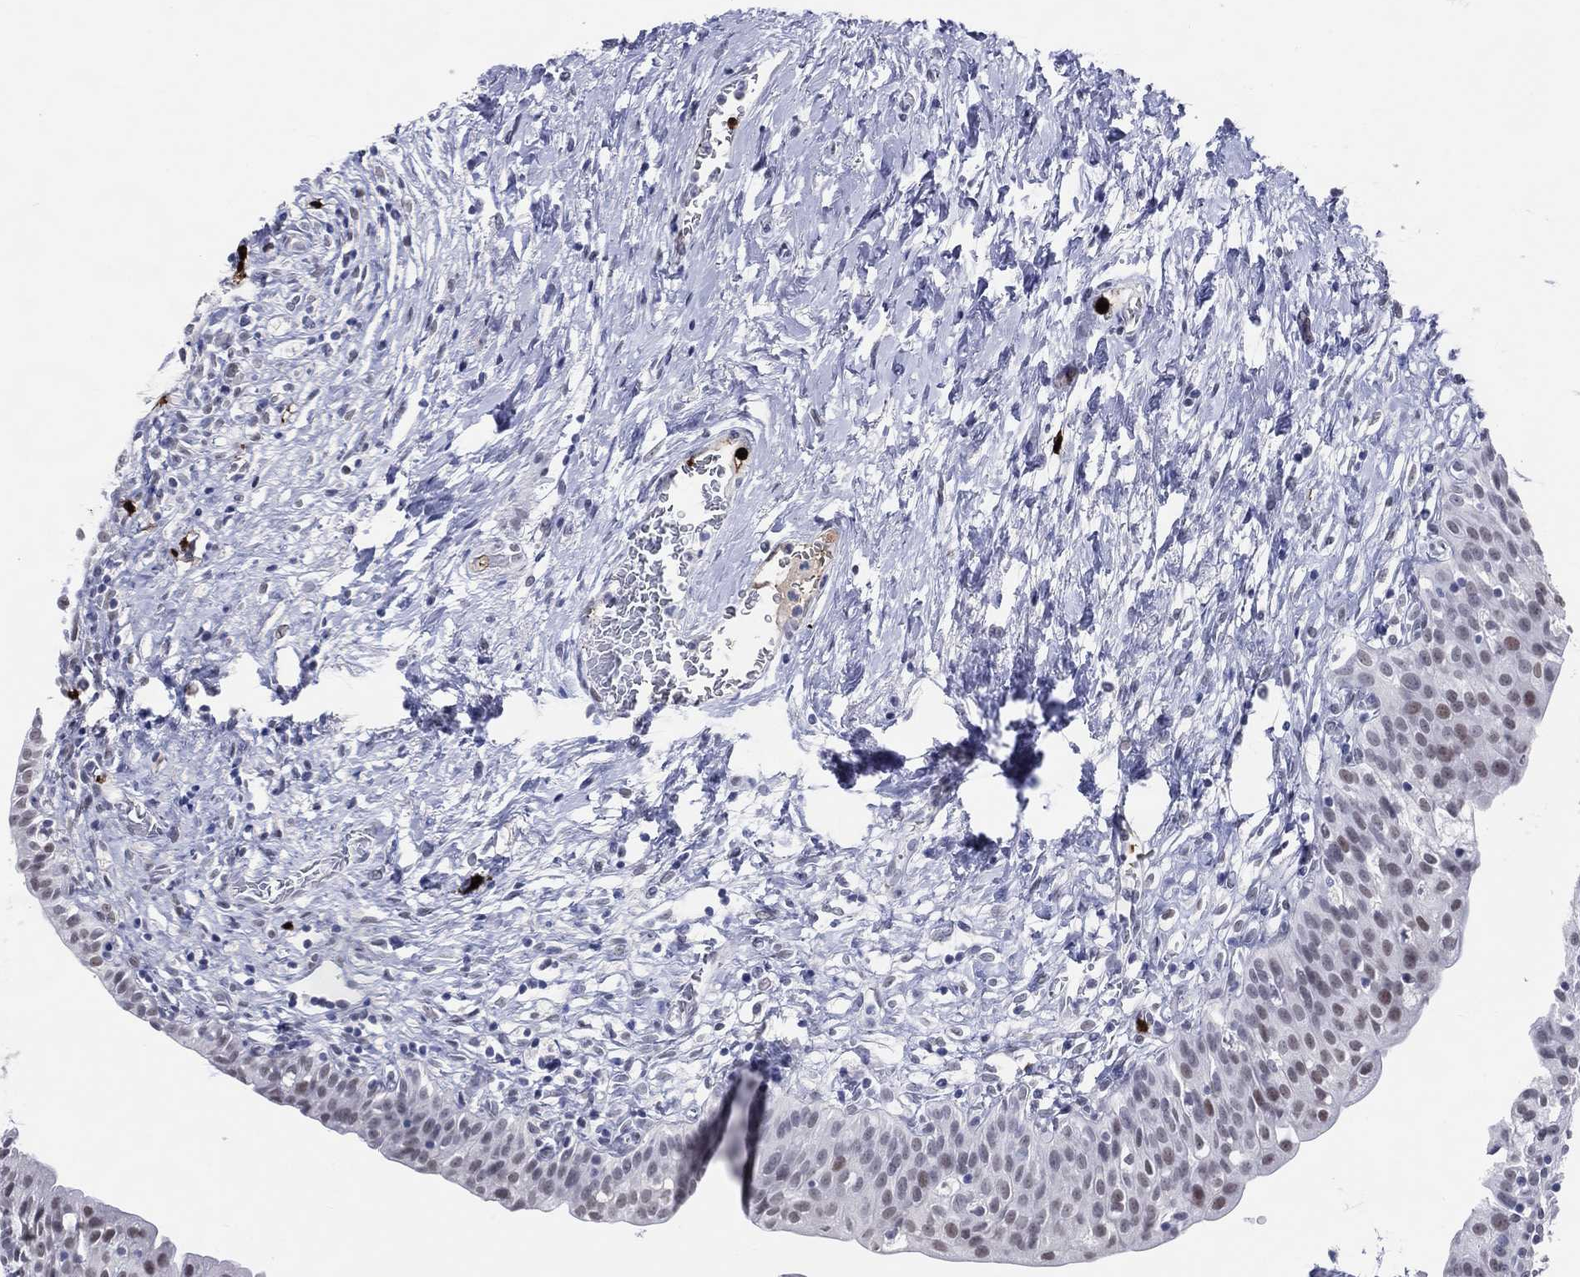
{"staining": {"intensity": "moderate", "quantity": "<25%", "location": "nuclear"}, "tissue": "urinary bladder", "cell_type": "Urothelial cells", "image_type": "normal", "snomed": [{"axis": "morphology", "description": "Normal tissue, NOS"}, {"axis": "topography", "description": "Urinary bladder"}], "caption": "Urothelial cells demonstrate low levels of moderate nuclear positivity in about <25% of cells in normal urinary bladder.", "gene": "CFAP58", "patient": {"sex": "male", "age": 76}}